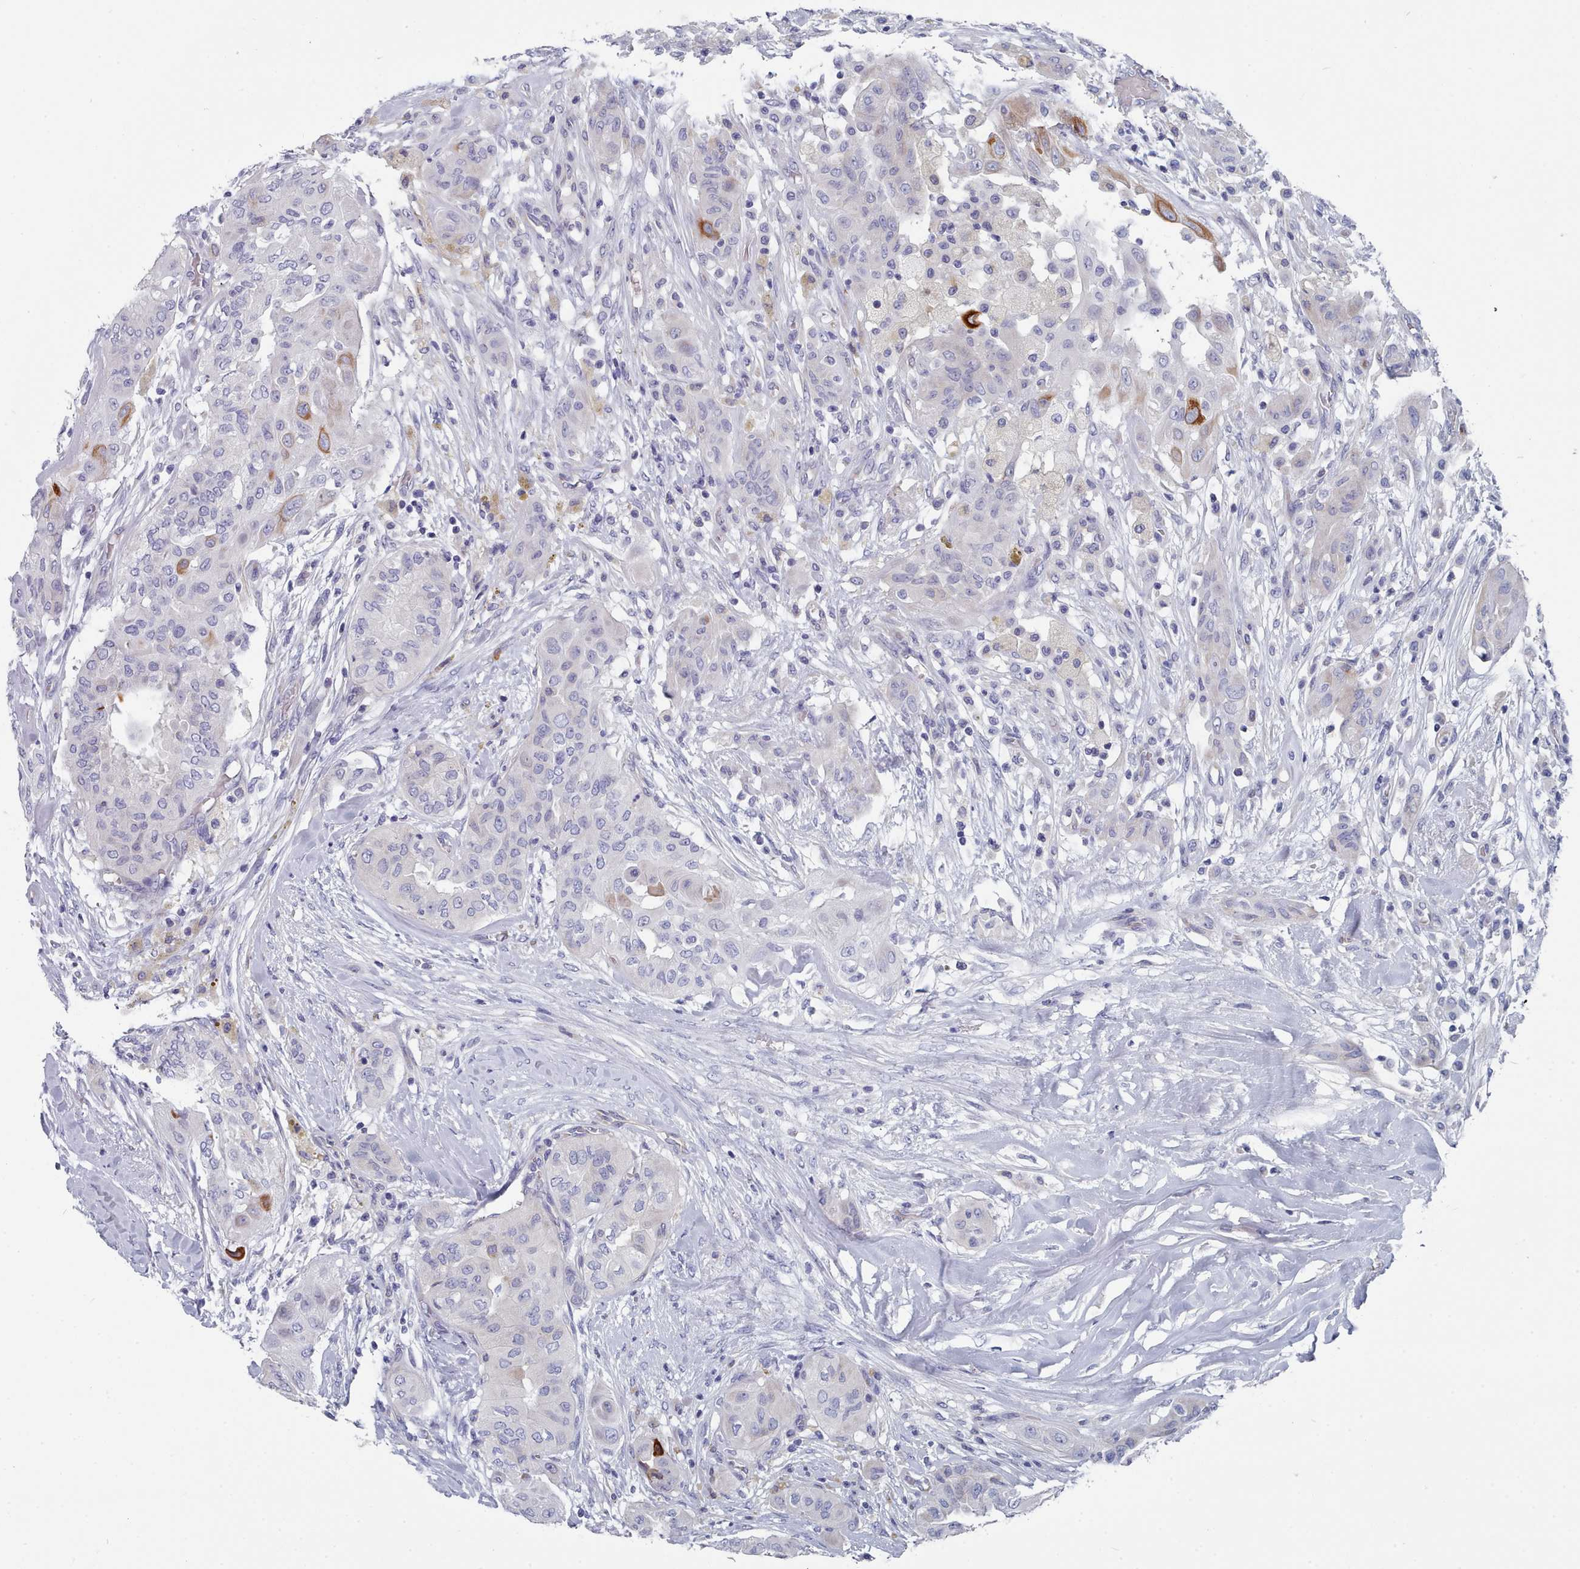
{"staining": {"intensity": "strong", "quantity": "<25%", "location": "cytoplasmic/membranous"}, "tissue": "thyroid cancer", "cell_type": "Tumor cells", "image_type": "cancer", "snomed": [{"axis": "morphology", "description": "Papillary adenocarcinoma, NOS"}, {"axis": "topography", "description": "Thyroid gland"}], "caption": "Thyroid papillary adenocarcinoma stained for a protein (brown) displays strong cytoplasmic/membranous positive expression in approximately <25% of tumor cells.", "gene": "PDE4C", "patient": {"sex": "female", "age": 59}}